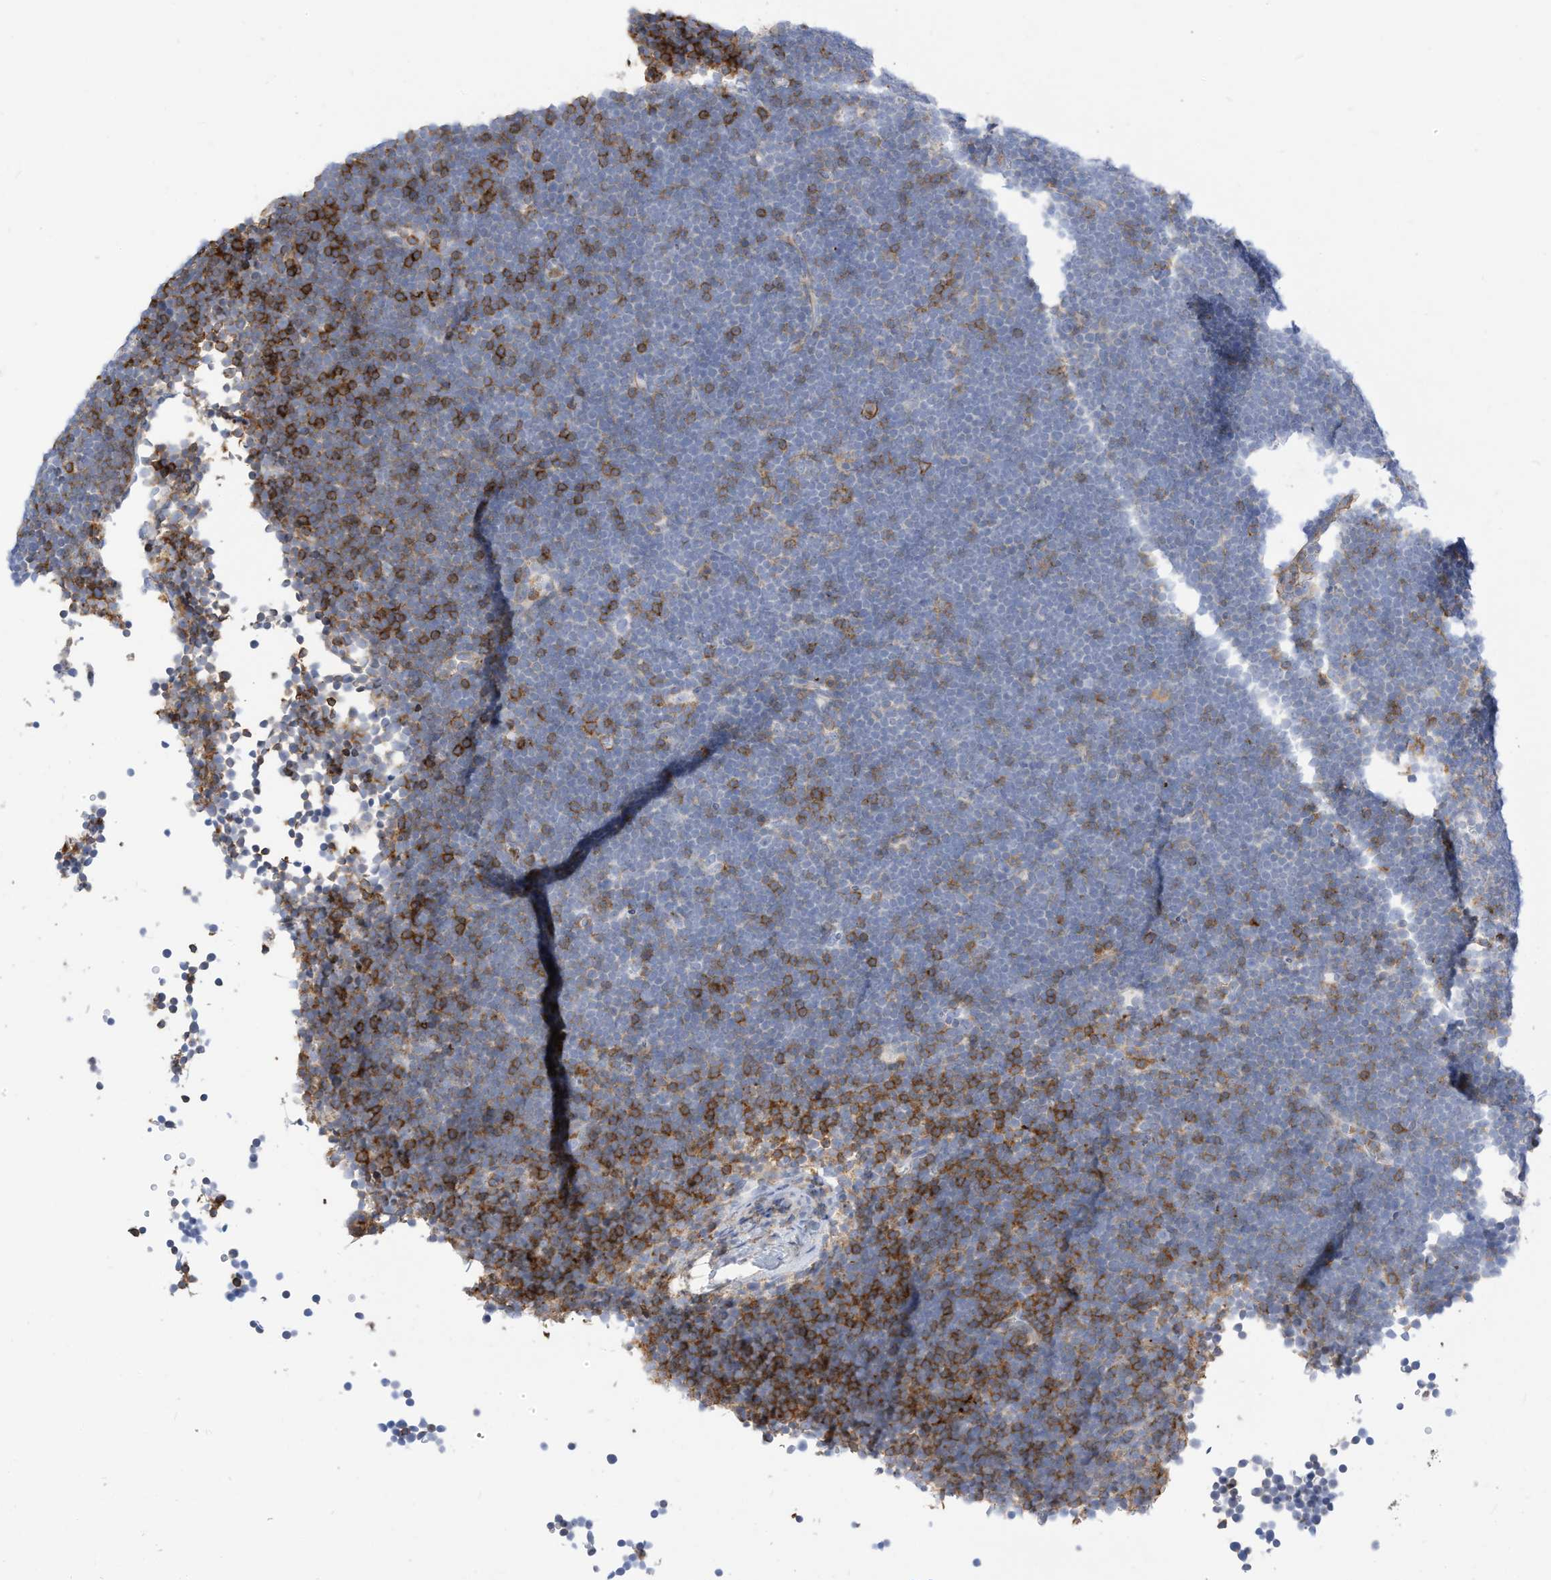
{"staining": {"intensity": "strong", "quantity": "<25%", "location": "cytoplasmic/membranous"}, "tissue": "lymphoma", "cell_type": "Tumor cells", "image_type": "cancer", "snomed": [{"axis": "morphology", "description": "Malignant lymphoma, non-Hodgkin's type, High grade"}, {"axis": "topography", "description": "Lymph node"}], "caption": "Immunohistochemistry staining of lymphoma, which reveals medium levels of strong cytoplasmic/membranous expression in approximately <25% of tumor cells indicating strong cytoplasmic/membranous protein staining. The staining was performed using DAB (3,3'-diaminobenzidine) (brown) for protein detection and nuclei were counterstained in hematoxylin (blue).", "gene": "TXNDC9", "patient": {"sex": "male", "age": 13}}